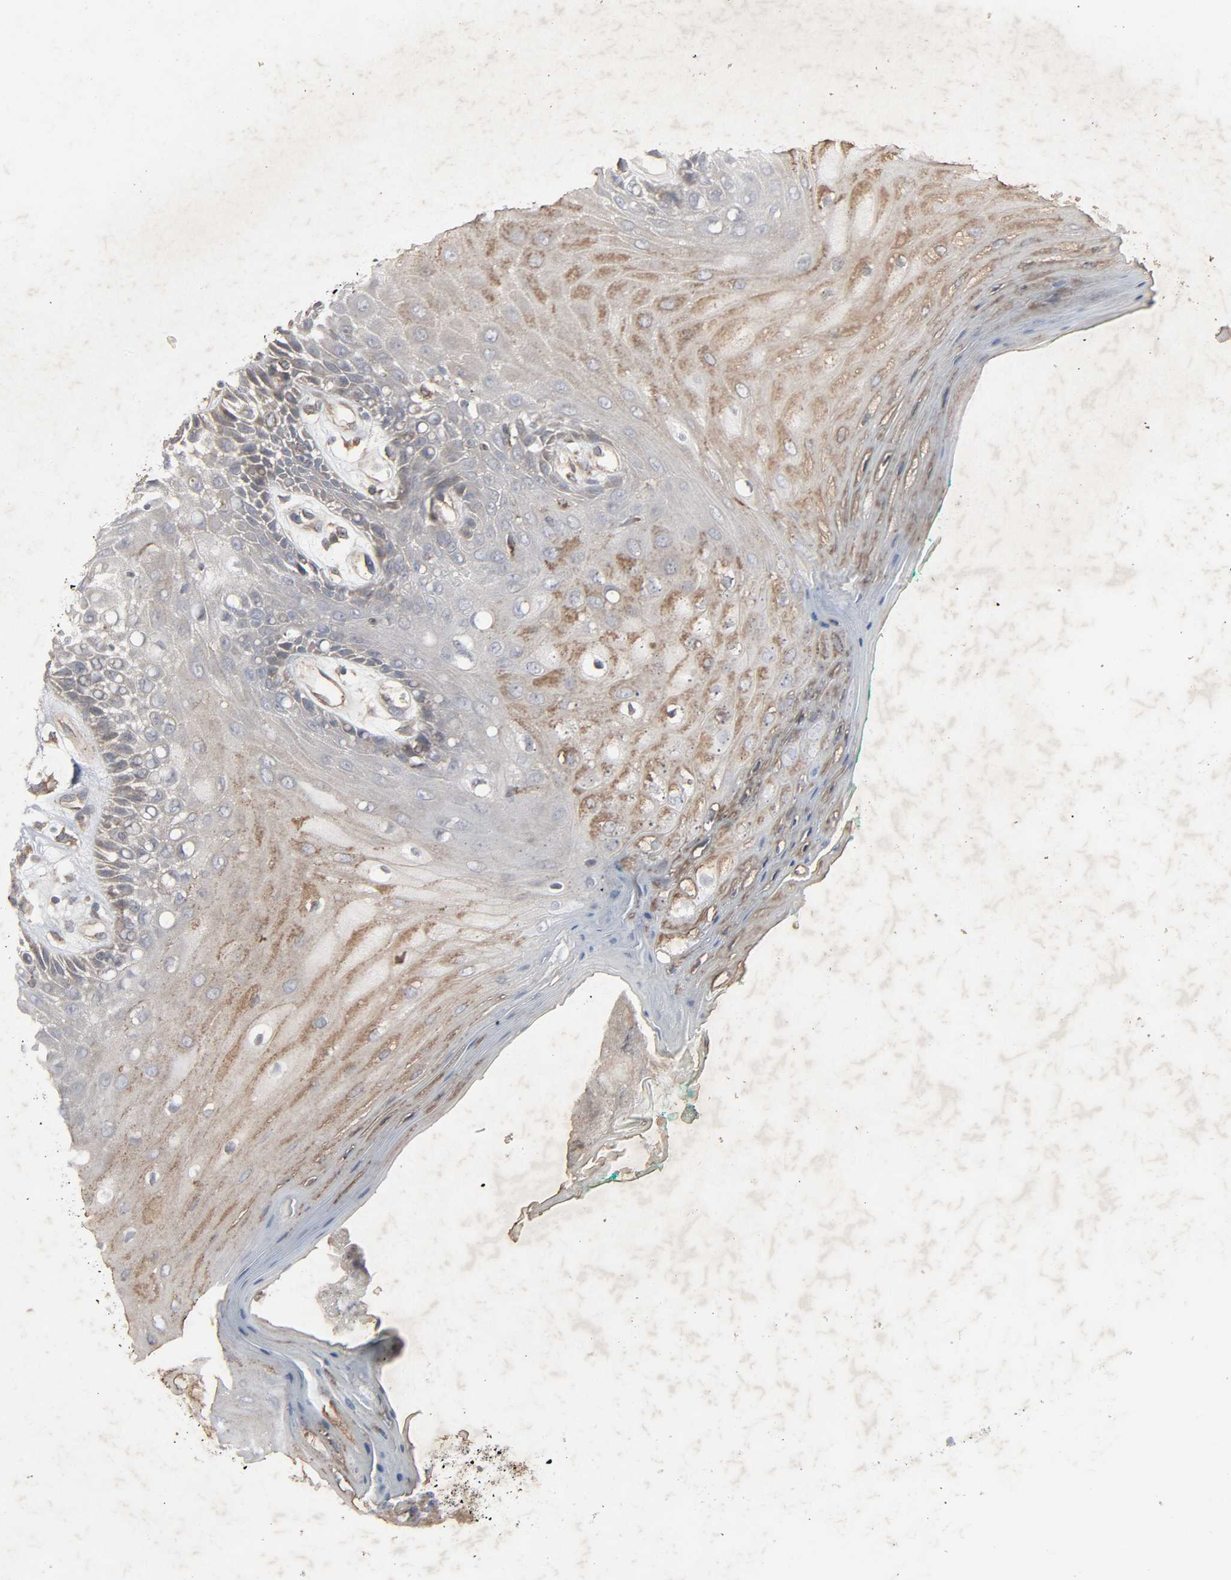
{"staining": {"intensity": "moderate", "quantity": "25%-75%", "location": "cytoplasmic/membranous"}, "tissue": "oral mucosa", "cell_type": "Squamous epithelial cells", "image_type": "normal", "snomed": [{"axis": "morphology", "description": "Normal tissue, NOS"}, {"axis": "morphology", "description": "Squamous cell carcinoma, NOS"}, {"axis": "topography", "description": "Skeletal muscle"}, {"axis": "topography", "description": "Oral tissue"}, {"axis": "topography", "description": "Head-Neck"}], "caption": "Brown immunohistochemical staining in normal human oral mucosa reveals moderate cytoplasmic/membranous positivity in about 25%-75% of squamous epithelial cells.", "gene": "ADCY4", "patient": {"sex": "female", "age": 84}}